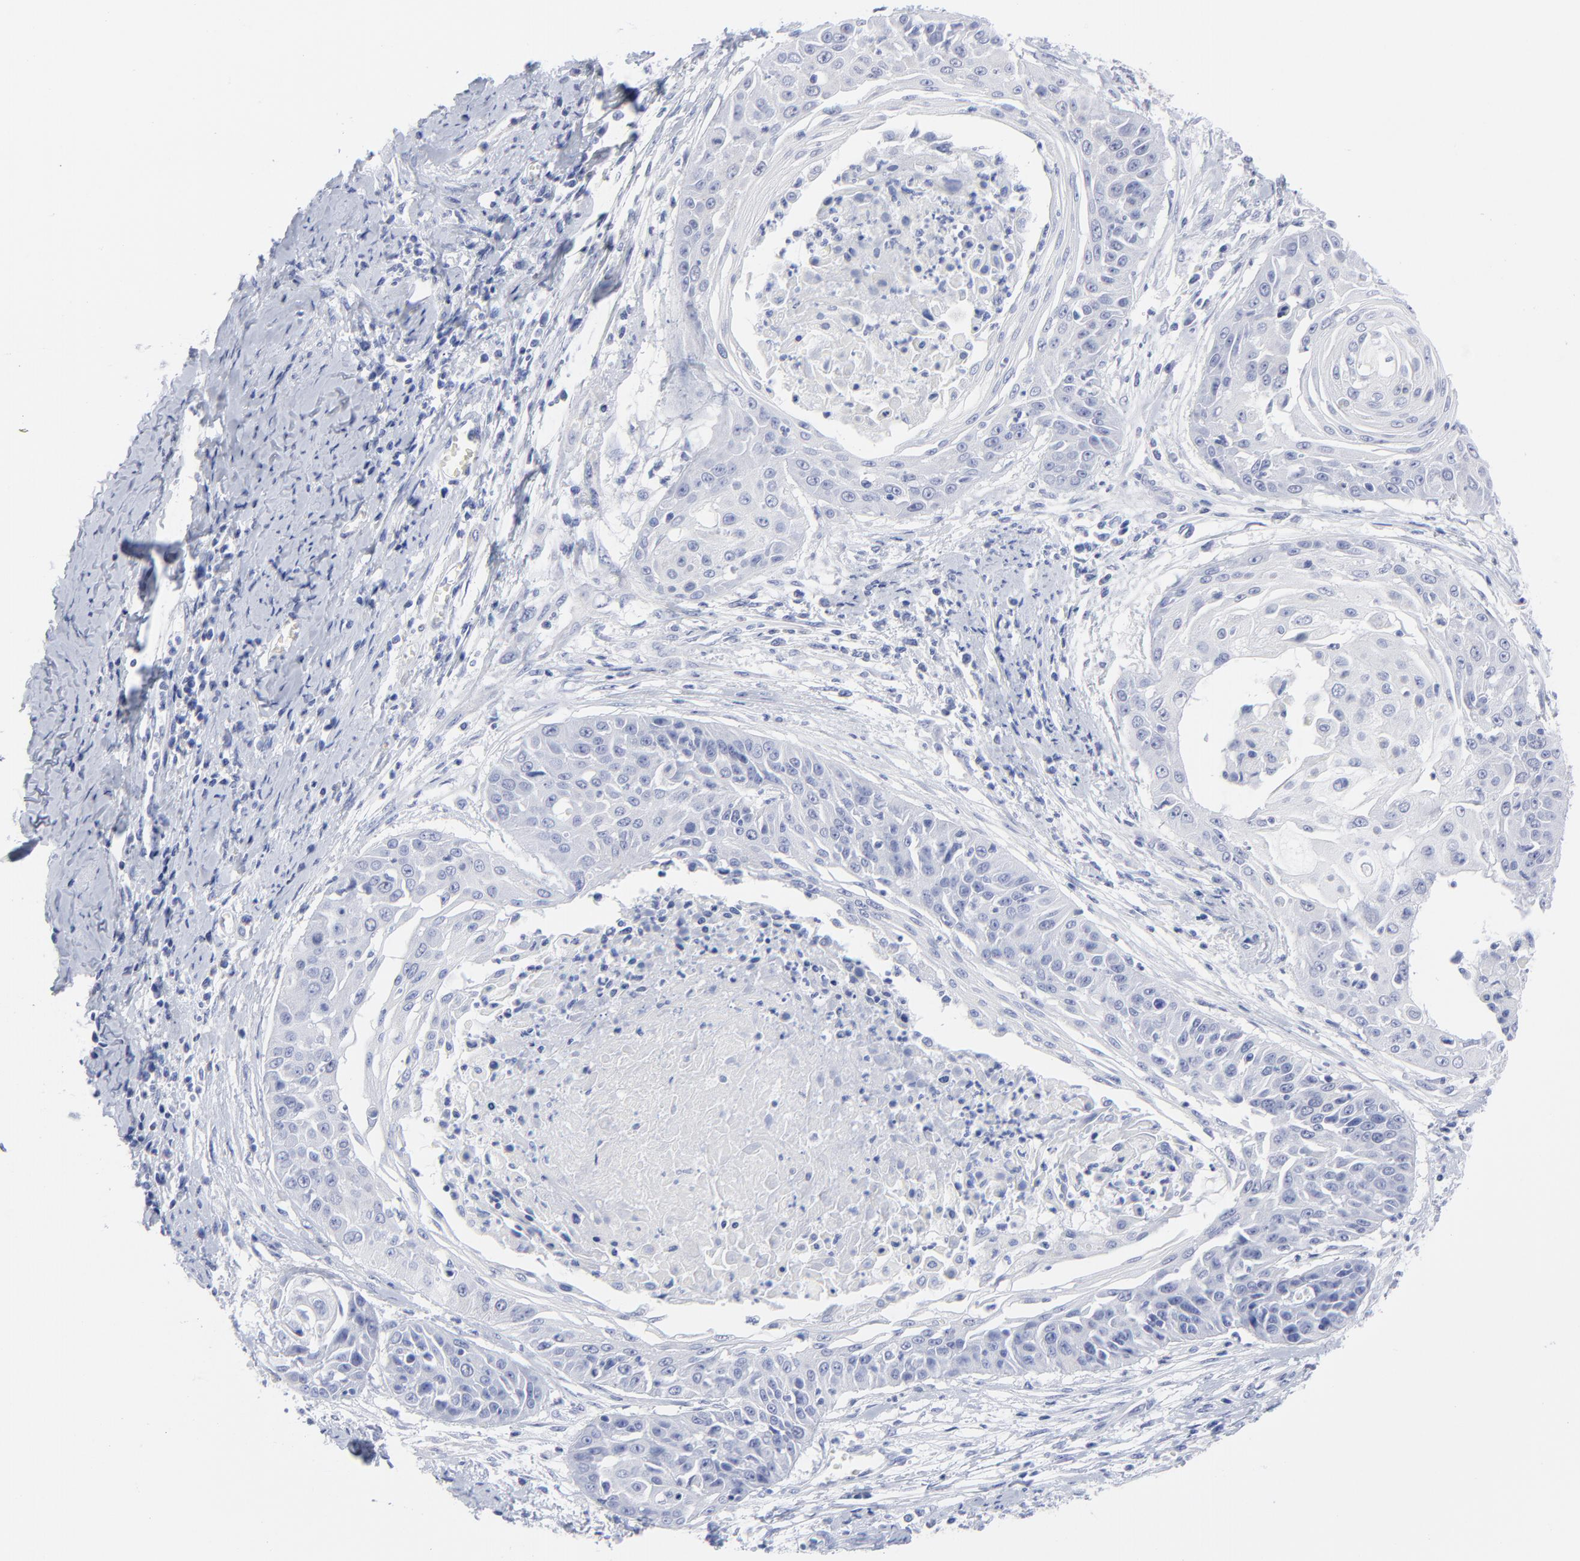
{"staining": {"intensity": "negative", "quantity": "none", "location": "none"}, "tissue": "cervical cancer", "cell_type": "Tumor cells", "image_type": "cancer", "snomed": [{"axis": "morphology", "description": "Squamous cell carcinoma, NOS"}, {"axis": "topography", "description": "Cervix"}], "caption": "DAB immunohistochemical staining of squamous cell carcinoma (cervical) reveals no significant positivity in tumor cells.", "gene": "CNTN3", "patient": {"sex": "female", "age": 64}}